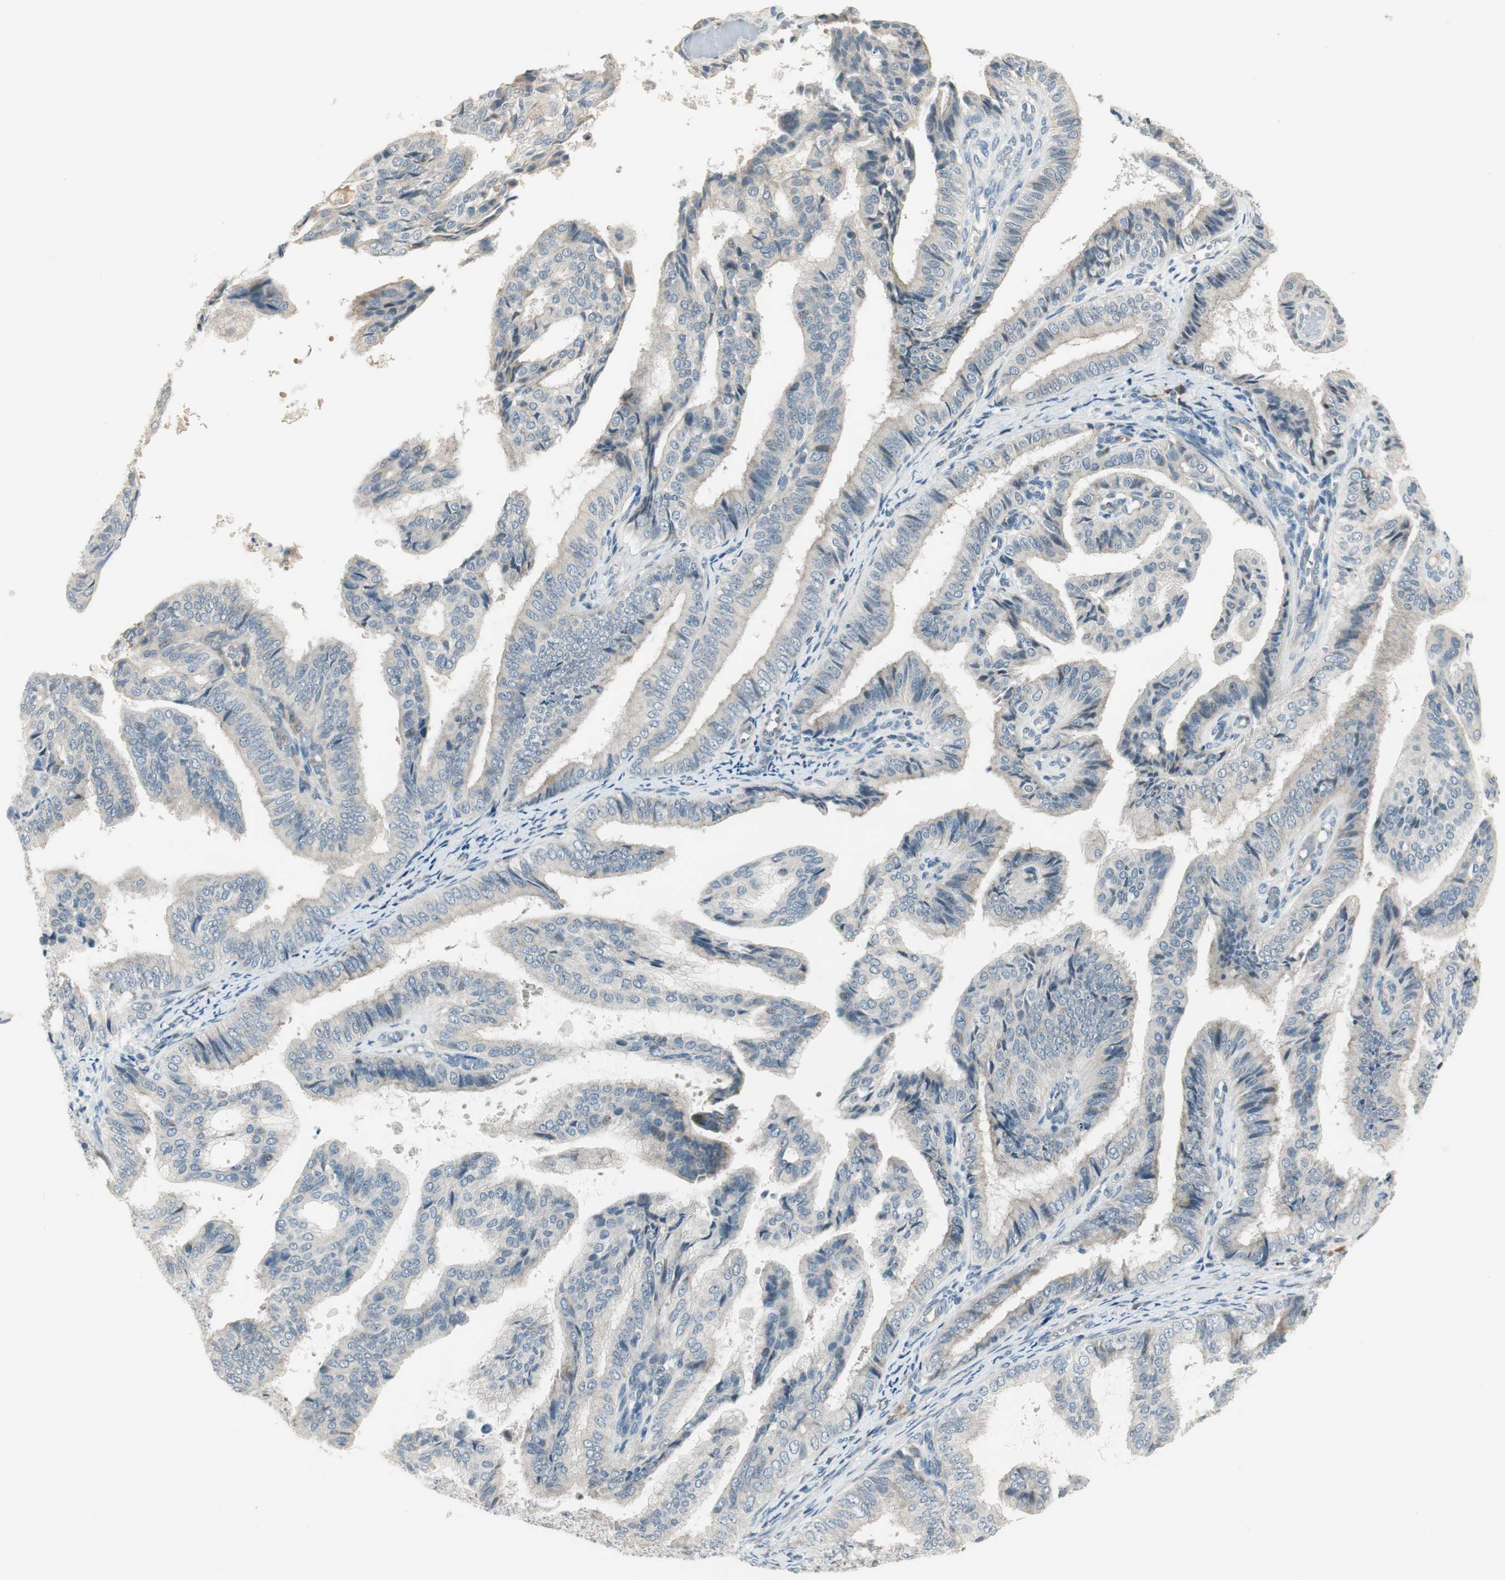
{"staining": {"intensity": "negative", "quantity": "none", "location": "none"}, "tissue": "endometrial cancer", "cell_type": "Tumor cells", "image_type": "cancer", "snomed": [{"axis": "morphology", "description": "Adenocarcinoma, NOS"}, {"axis": "topography", "description": "Endometrium"}], "caption": "A micrograph of human endometrial cancer (adenocarcinoma) is negative for staining in tumor cells.", "gene": "PCDHB15", "patient": {"sex": "female", "age": 58}}